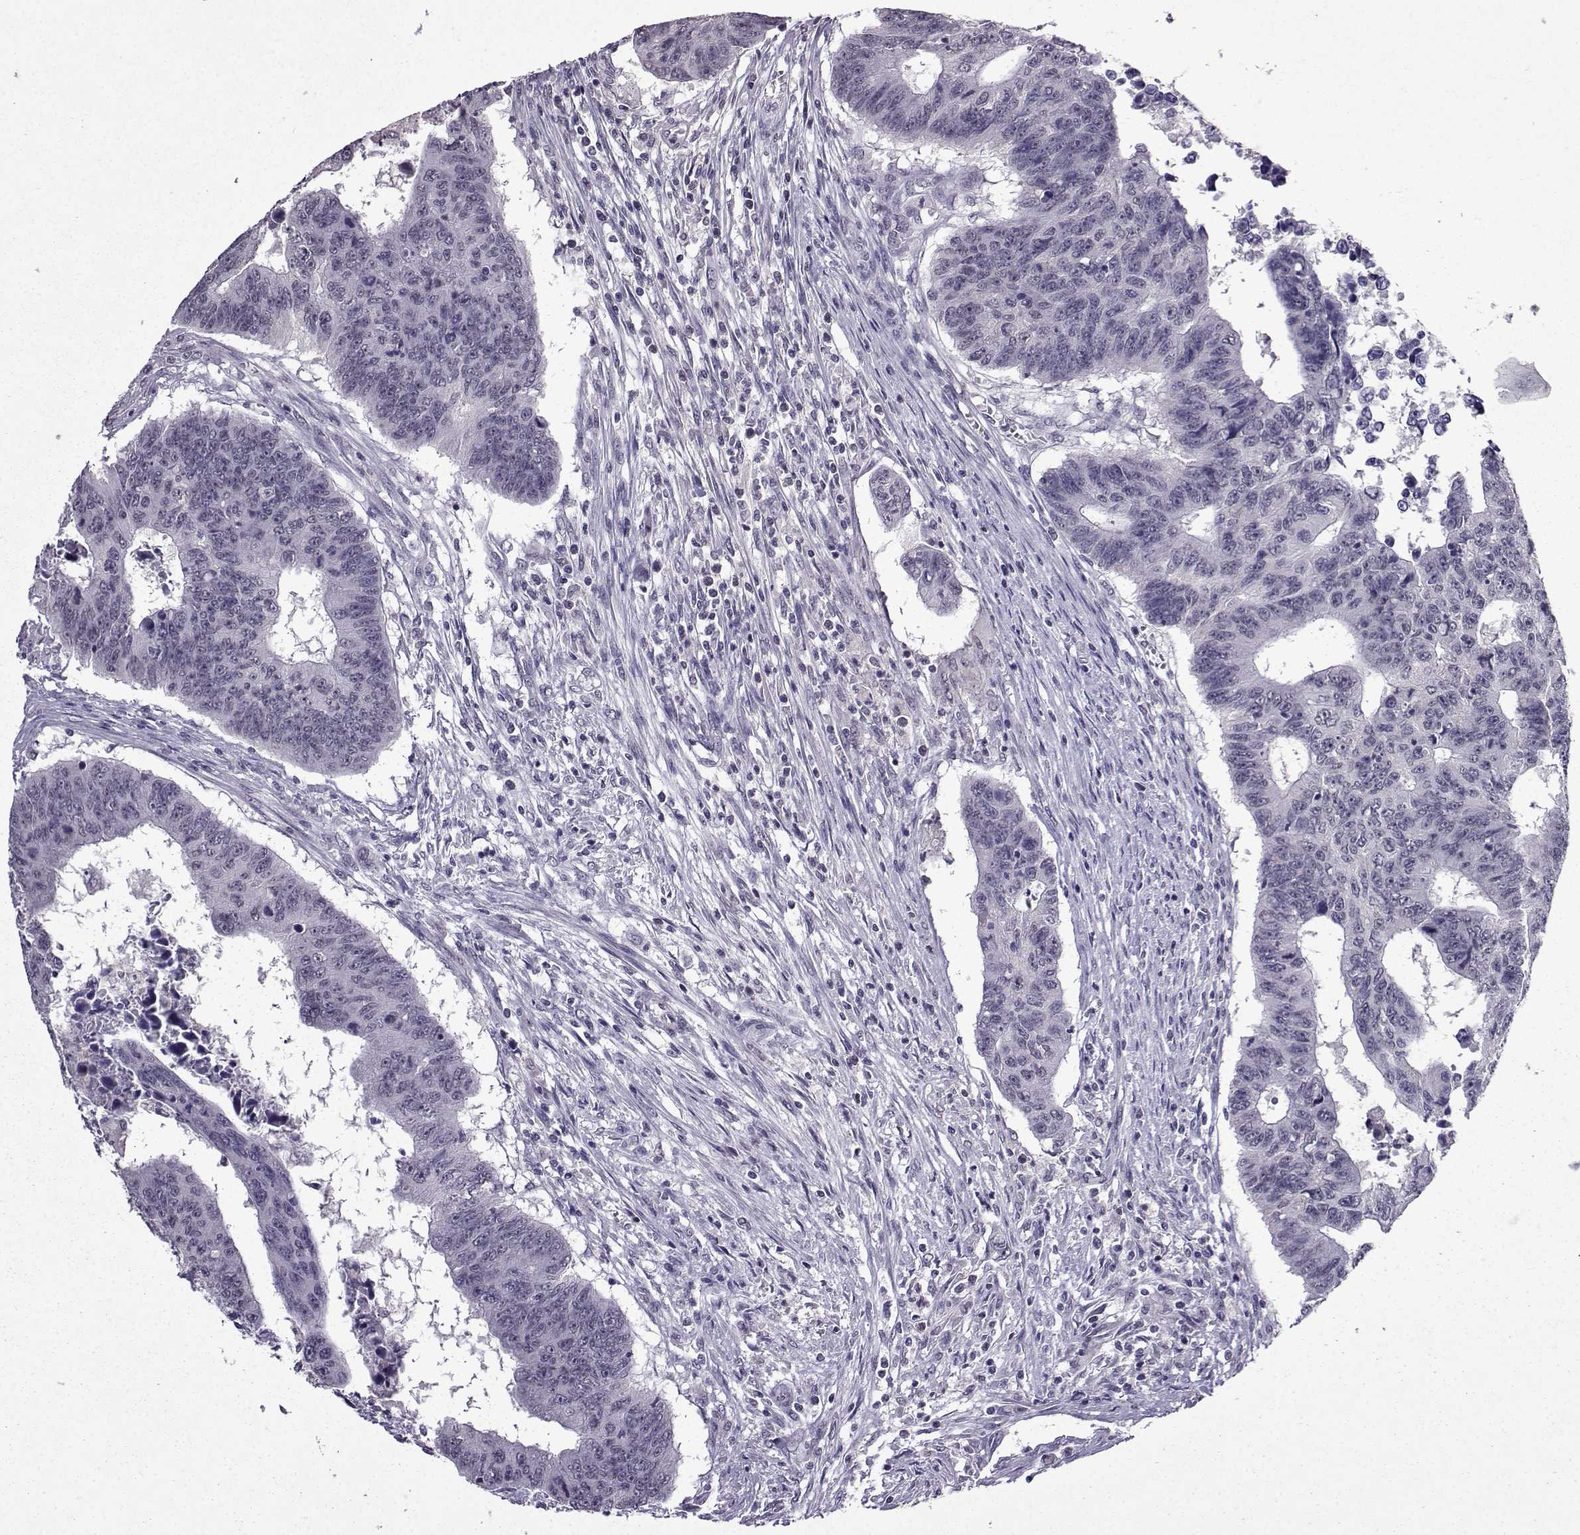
{"staining": {"intensity": "strong", "quantity": "25%-75%", "location": "cytoplasmic/membranous"}, "tissue": "colorectal cancer", "cell_type": "Tumor cells", "image_type": "cancer", "snomed": [{"axis": "morphology", "description": "Adenocarcinoma, NOS"}, {"axis": "topography", "description": "Rectum"}], "caption": "Tumor cells reveal high levels of strong cytoplasmic/membranous positivity in approximately 25%-75% of cells in colorectal adenocarcinoma.", "gene": "CCL28", "patient": {"sex": "female", "age": 85}}